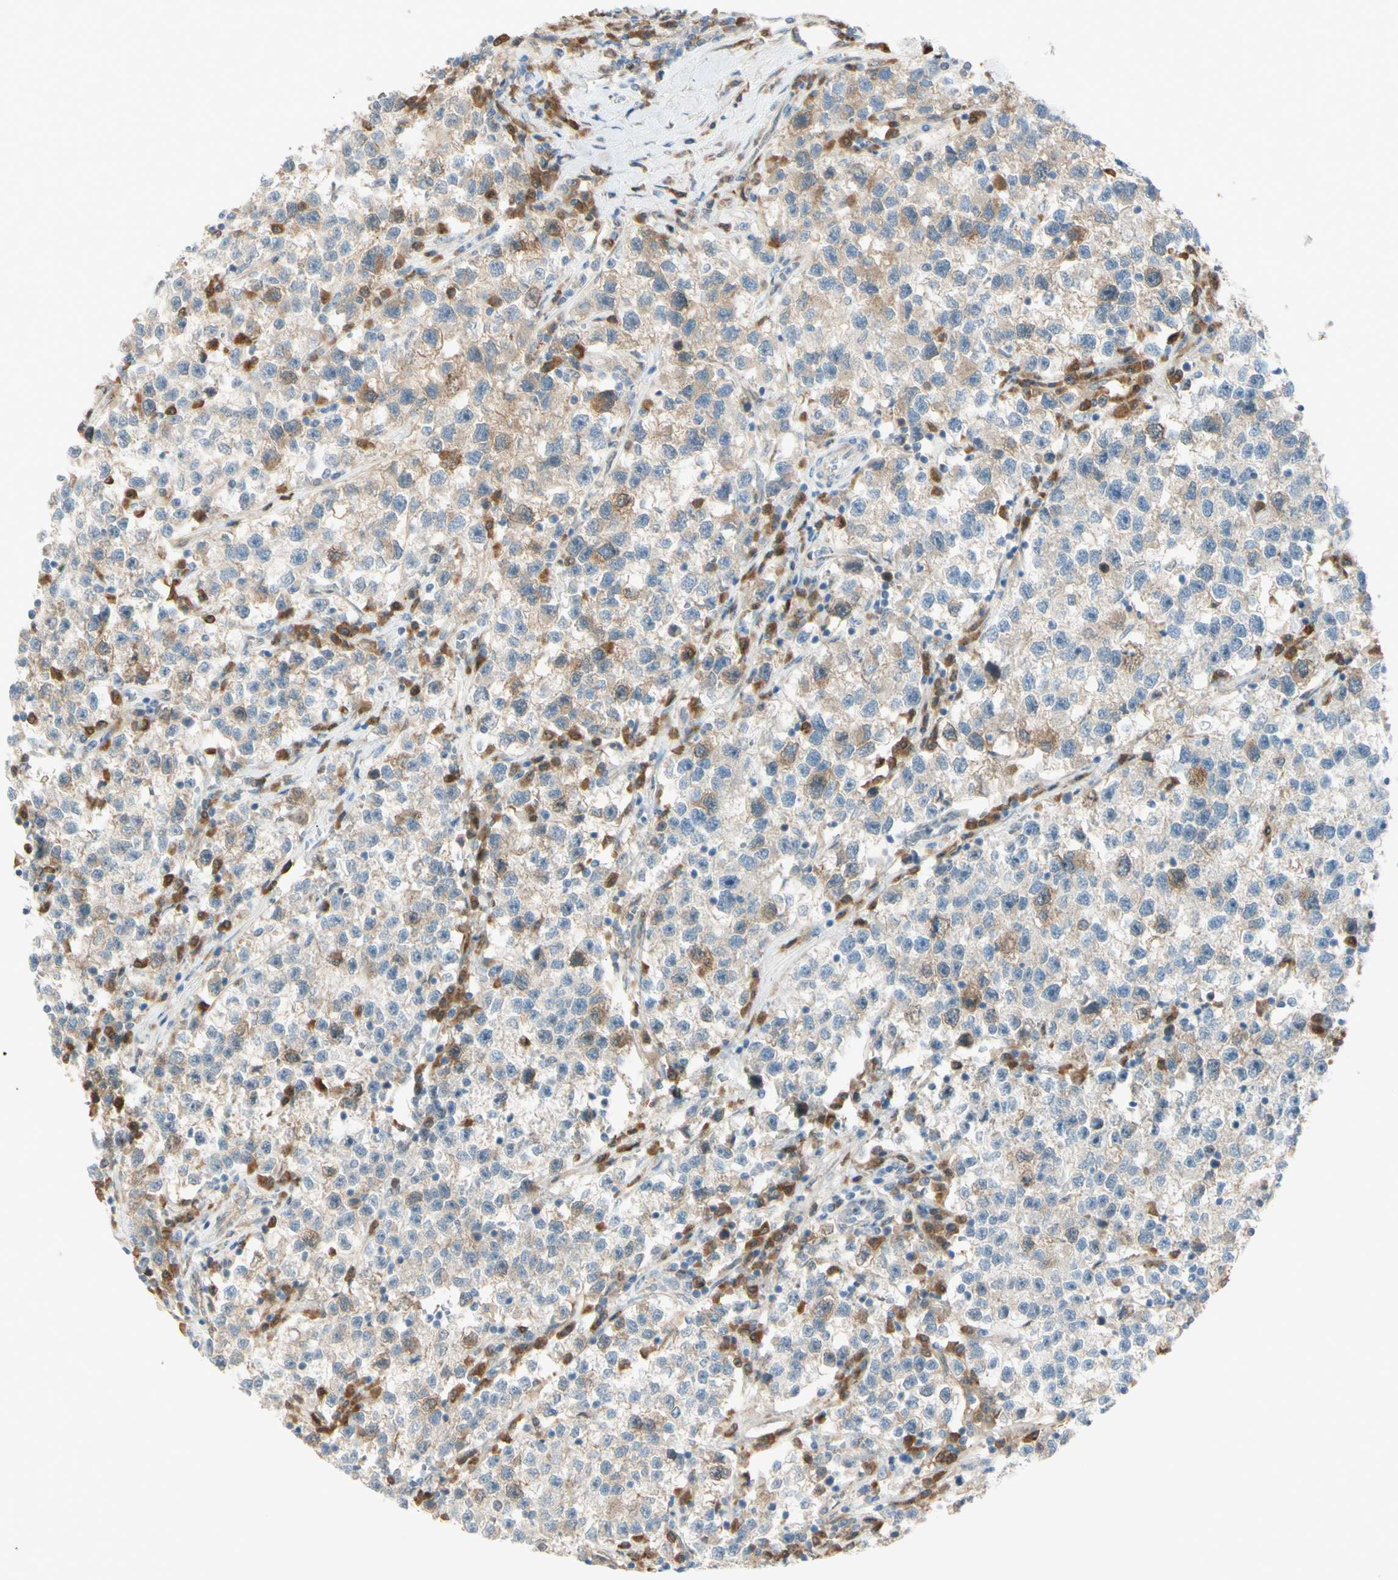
{"staining": {"intensity": "weak", "quantity": "25%-75%", "location": "cytoplasmic/membranous"}, "tissue": "testis cancer", "cell_type": "Tumor cells", "image_type": "cancer", "snomed": [{"axis": "morphology", "description": "Seminoma, NOS"}, {"axis": "topography", "description": "Testis"}], "caption": "Protein expression analysis of human testis cancer reveals weak cytoplasmic/membranous expression in about 25%-75% of tumor cells.", "gene": "PTTG1", "patient": {"sex": "male", "age": 22}}